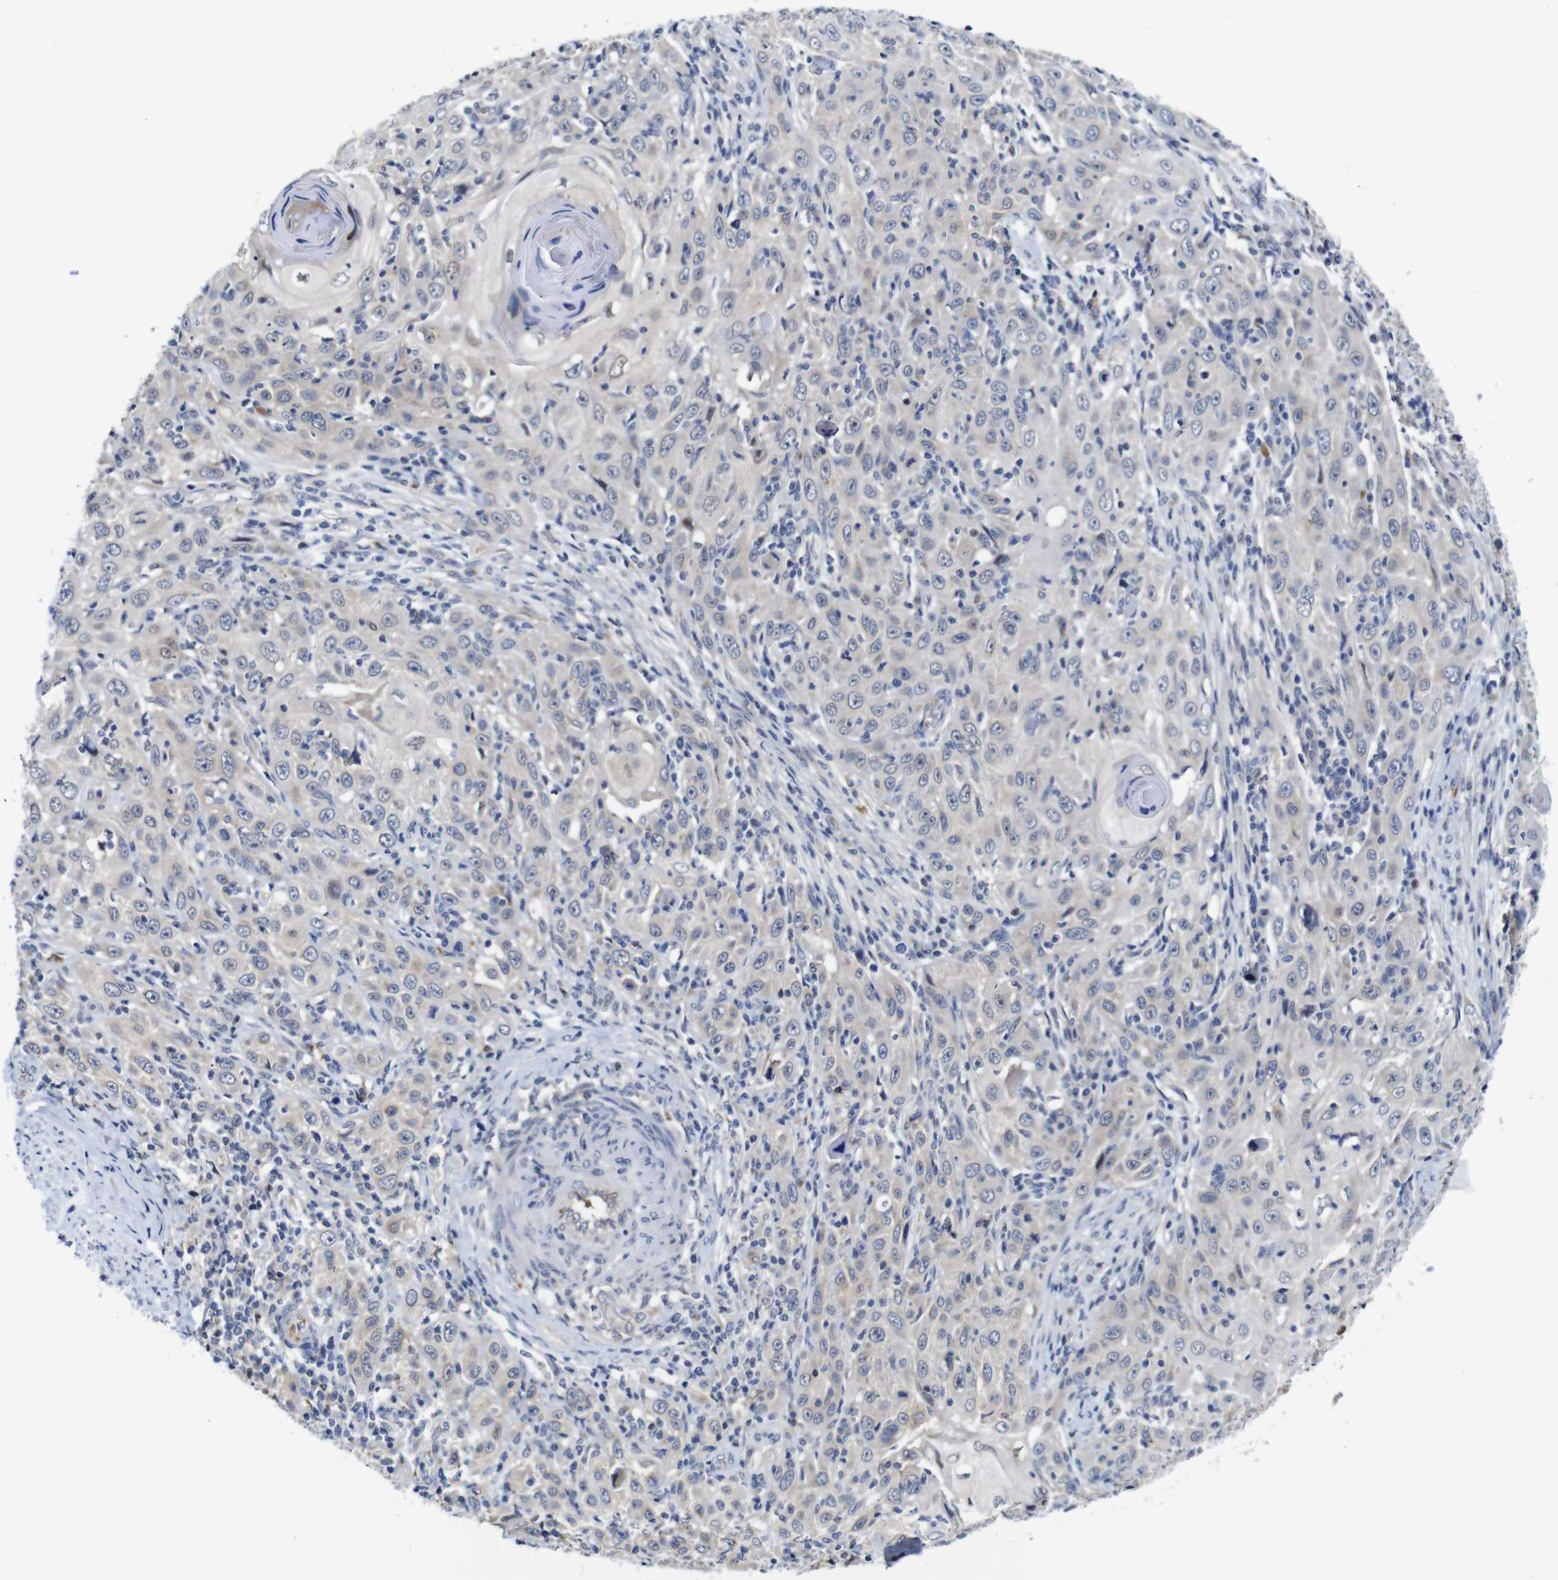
{"staining": {"intensity": "weak", "quantity": "<25%", "location": "cytoplasmic/membranous"}, "tissue": "skin cancer", "cell_type": "Tumor cells", "image_type": "cancer", "snomed": [{"axis": "morphology", "description": "Squamous cell carcinoma, NOS"}, {"axis": "topography", "description": "Skin"}], "caption": "Immunohistochemistry (IHC) micrograph of human skin cancer (squamous cell carcinoma) stained for a protein (brown), which displays no staining in tumor cells. (Immunohistochemistry, brightfield microscopy, high magnification).", "gene": "FURIN", "patient": {"sex": "female", "age": 88}}